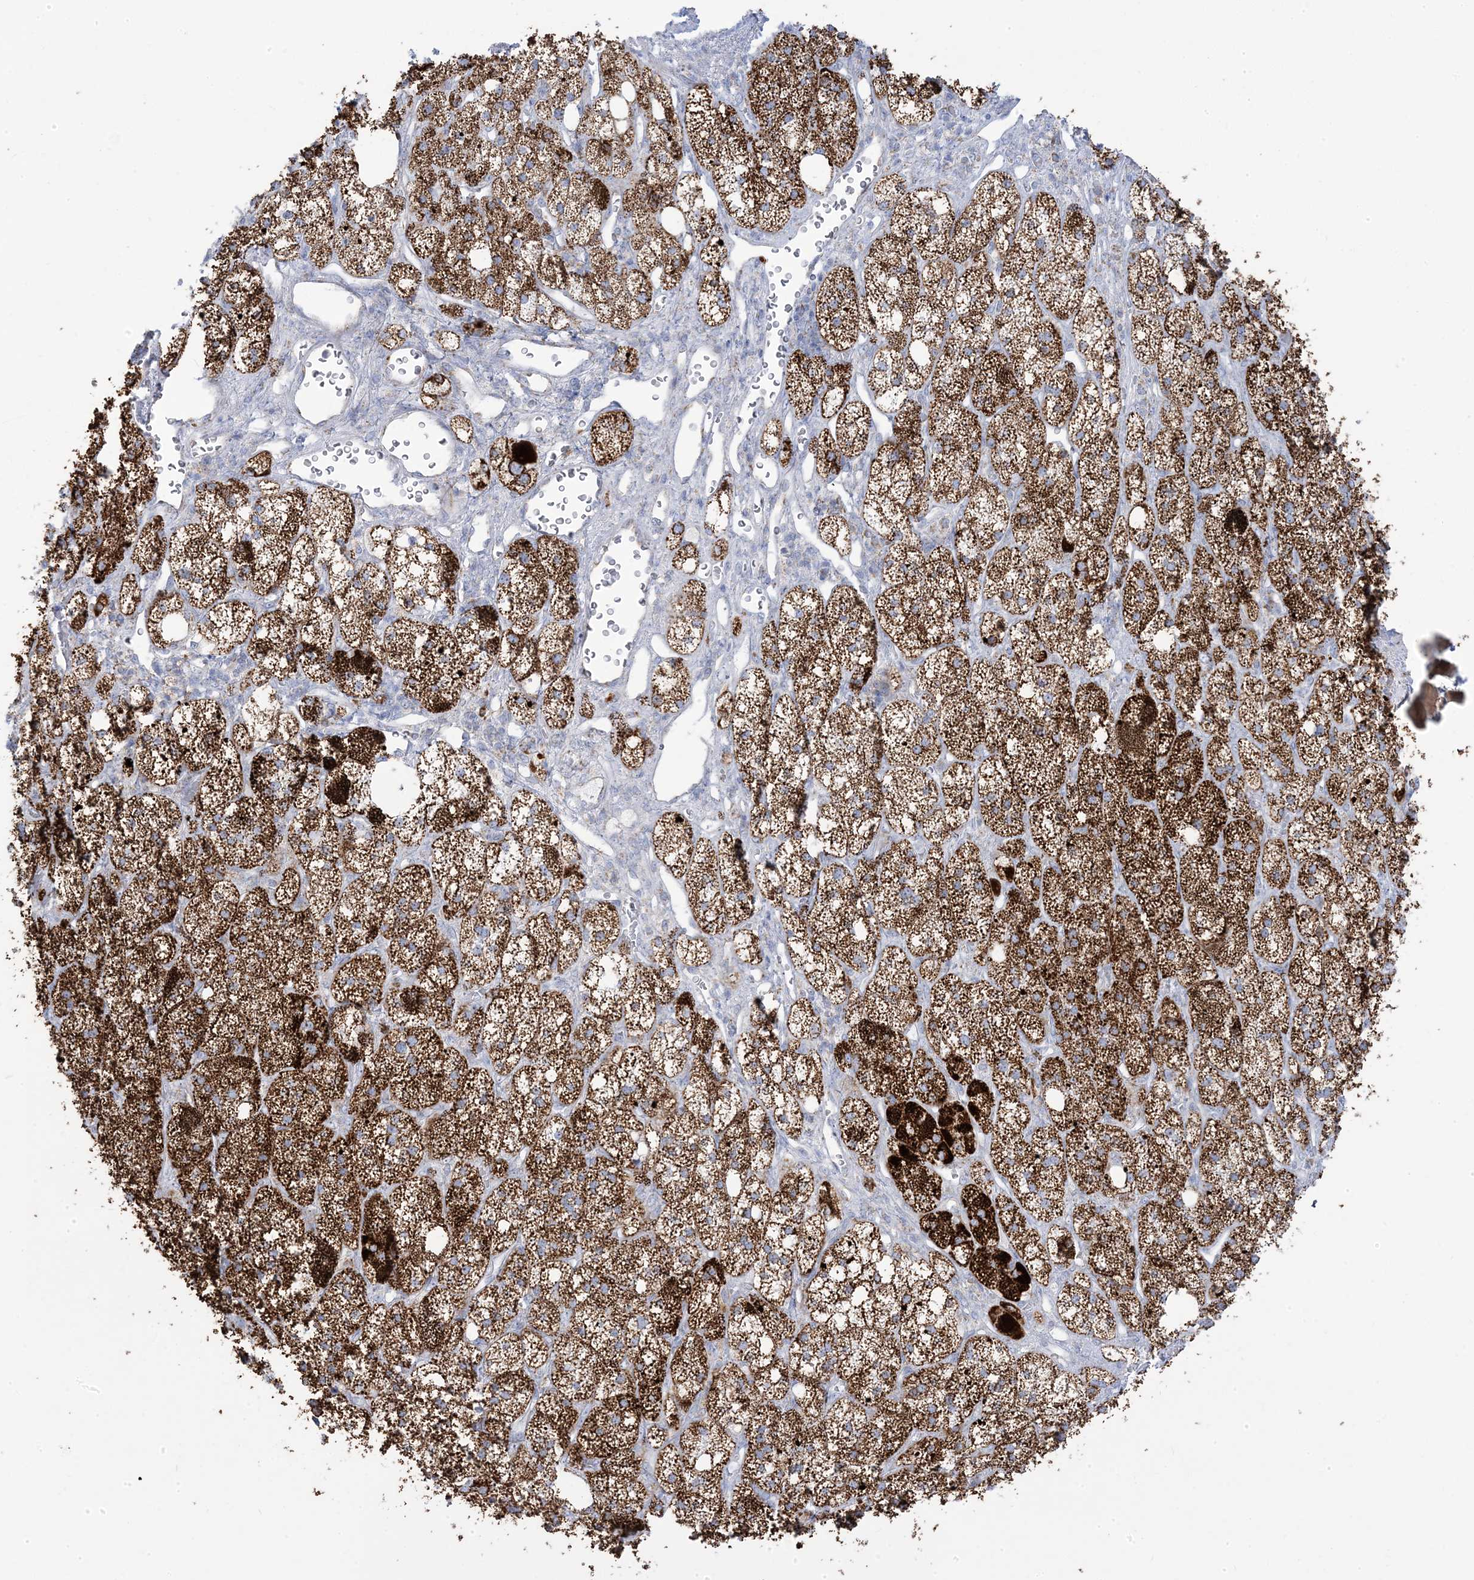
{"staining": {"intensity": "strong", "quantity": ">75%", "location": "cytoplasmic/membranous"}, "tissue": "adrenal gland", "cell_type": "Glandular cells", "image_type": "normal", "snomed": [{"axis": "morphology", "description": "Normal tissue, NOS"}, {"axis": "topography", "description": "Adrenal gland"}], "caption": "This is a photomicrograph of immunohistochemistry (IHC) staining of normal adrenal gland, which shows strong expression in the cytoplasmic/membranous of glandular cells.", "gene": "PCCB", "patient": {"sex": "male", "age": 61}}